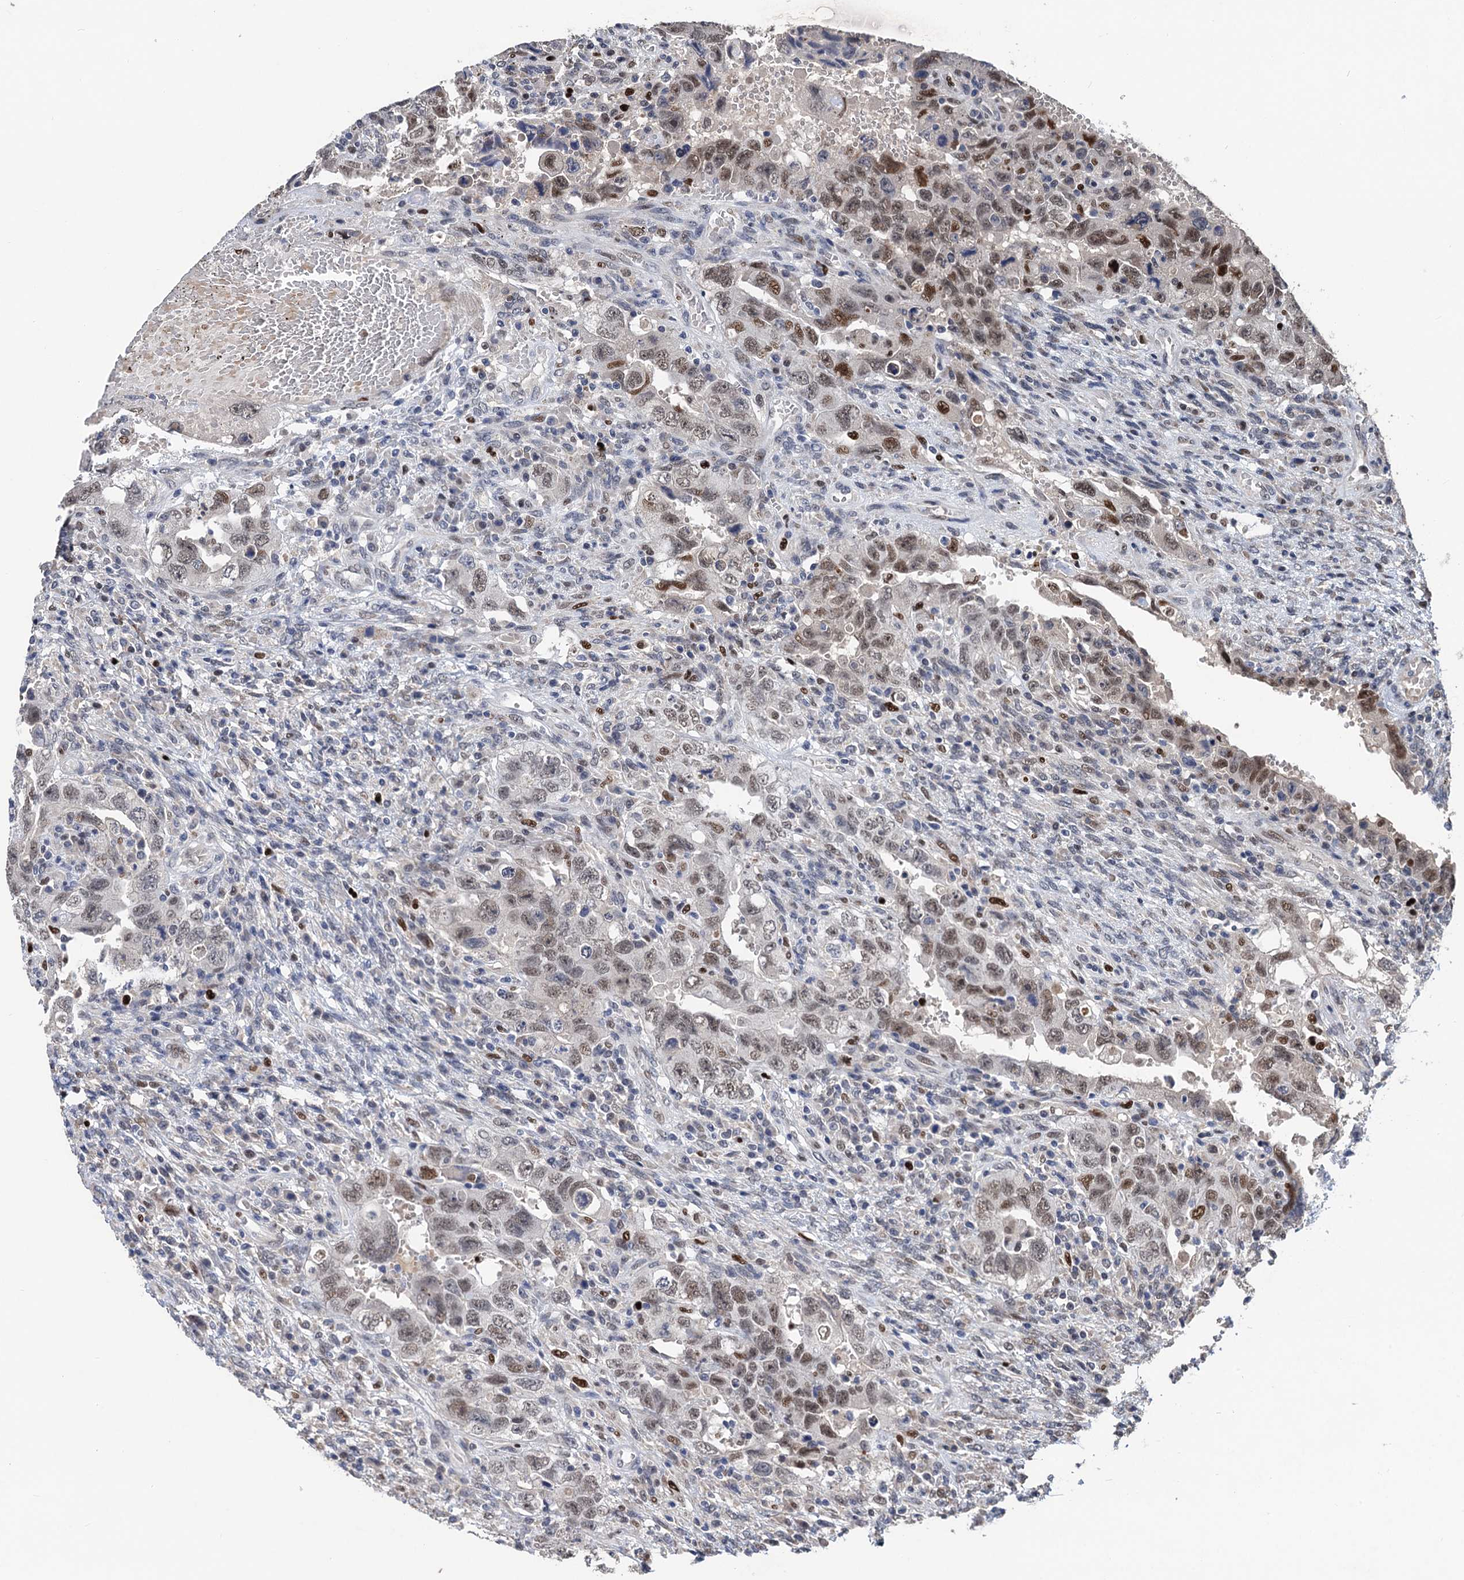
{"staining": {"intensity": "moderate", "quantity": ">75%", "location": "nuclear"}, "tissue": "testis cancer", "cell_type": "Tumor cells", "image_type": "cancer", "snomed": [{"axis": "morphology", "description": "Carcinoma, Embryonal, NOS"}, {"axis": "topography", "description": "Testis"}], "caption": "Immunohistochemistry staining of testis cancer (embryonal carcinoma), which displays medium levels of moderate nuclear expression in approximately >75% of tumor cells indicating moderate nuclear protein staining. The staining was performed using DAB (brown) for protein detection and nuclei were counterstained in hematoxylin (blue).", "gene": "TSEN34", "patient": {"sex": "male", "age": 26}}